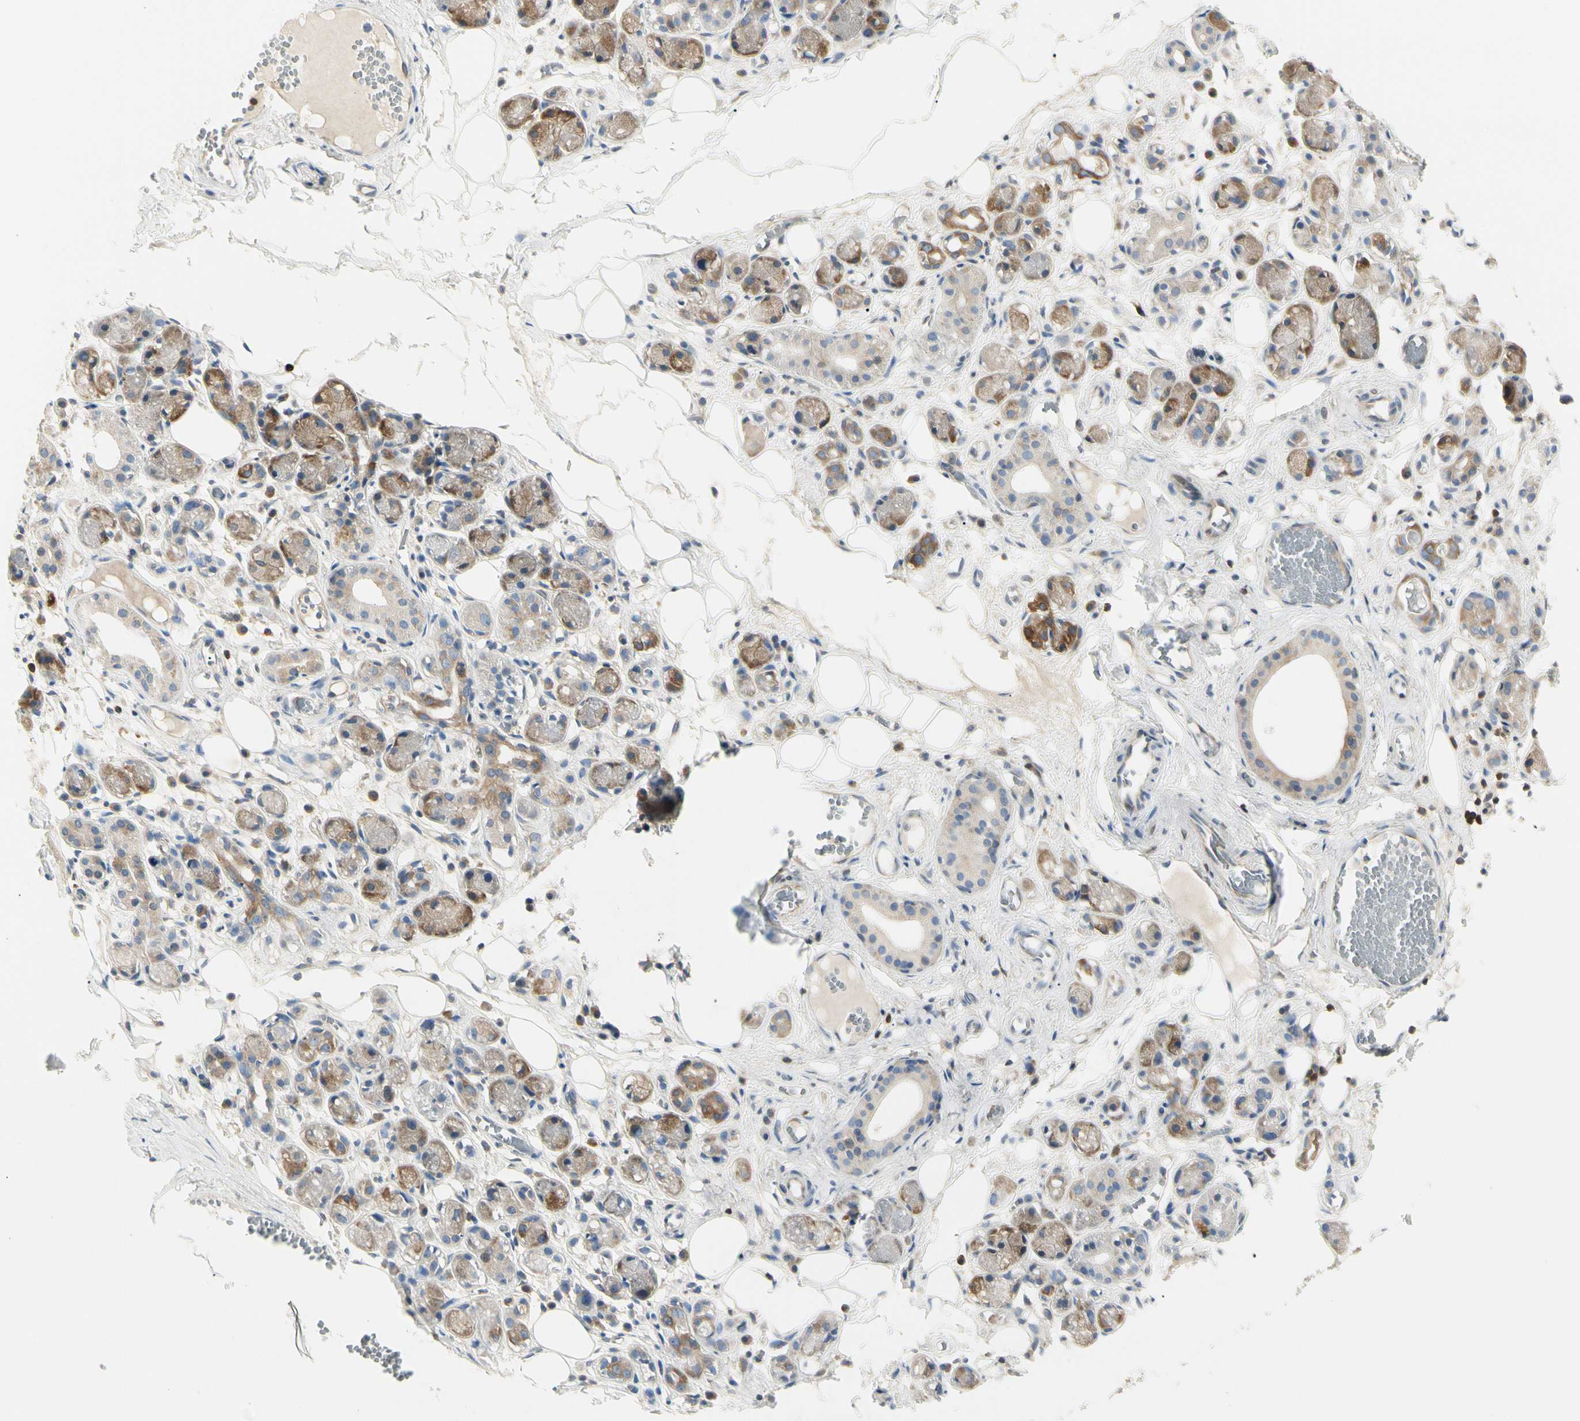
{"staining": {"intensity": "weak", "quantity": "25%-75%", "location": "cytoplasmic/membranous"}, "tissue": "adipose tissue", "cell_type": "Adipocytes", "image_type": "normal", "snomed": [{"axis": "morphology", "description": "Normal tissue, NOS"}, {"axis": "morphology", "description": "Inflammation, NOS"}, {"axis": "topography", "description": "Vascular tissue"}, {"axis": "topography", "description": "Salivary gland"}], "caption": "Protein positivity by IHC exhibits weak cytoplasmic/membranous expression in approximately 25%-75% of adipocytes in normal adipose tissue.", "gene": "NFKB2", "patient": {"sex": "female", "age": 75}}